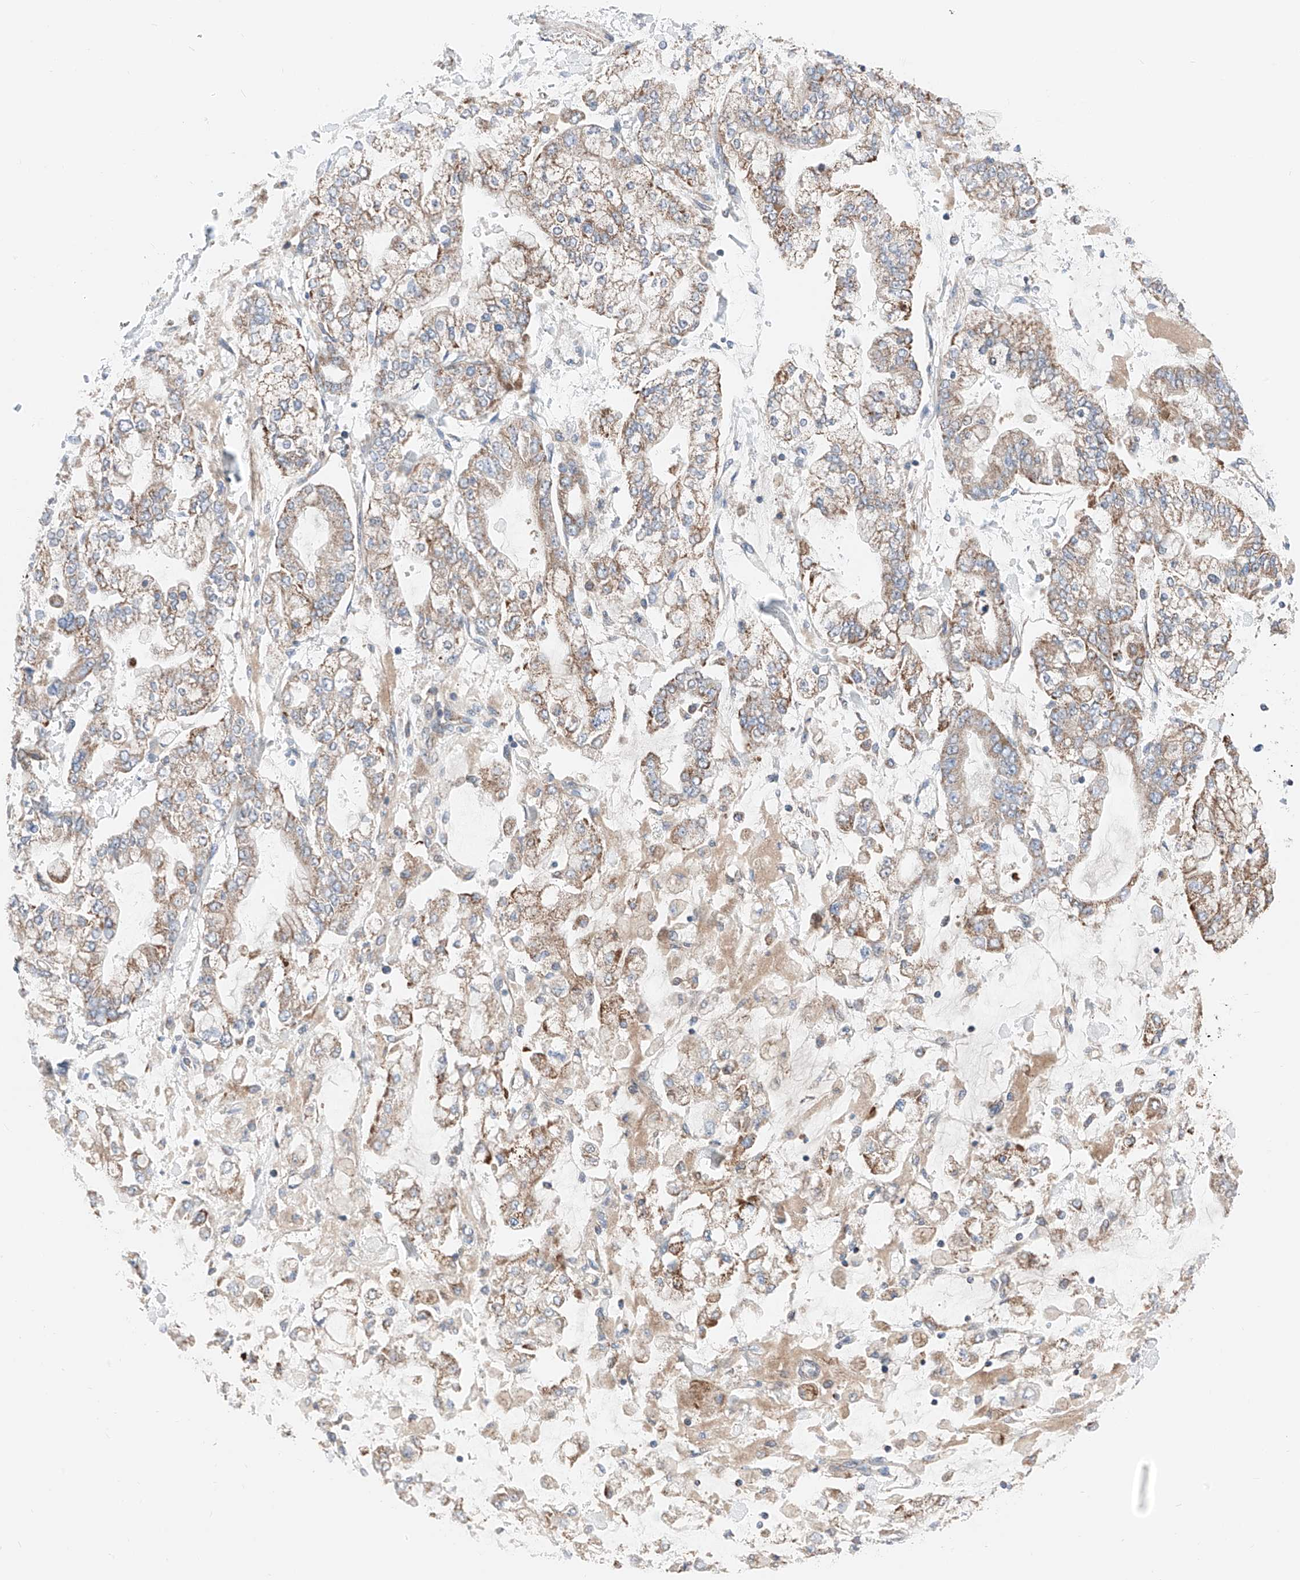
{"staining": {"intensity": "moderate", "quantity": ">75%", "location": "cytoplasmic/membranous"}, "tissue": "stomach cancer", "cell_type": "Tumor cells", "image_type": "cancer", "snomed": [{"axis": "morphology", "description": "Normal tissue, NOS"}, {"axis": "morphology", "description": "Adenocarcinoma, NOS"}, {"axis": "topography", "description": "Stomach, upper"}, {"axis": "topography", "description": "Stomach"}], "caption": "Stomach adenocarcinoma was stained to show a protein in brown. There is medium levels of moderate cytoplasmic/membranous staining in about >75% of tumor cells. Nuclei are stained in blue.", "gene": "MRAP", "patient": {"sex": "male", "age": 76}}